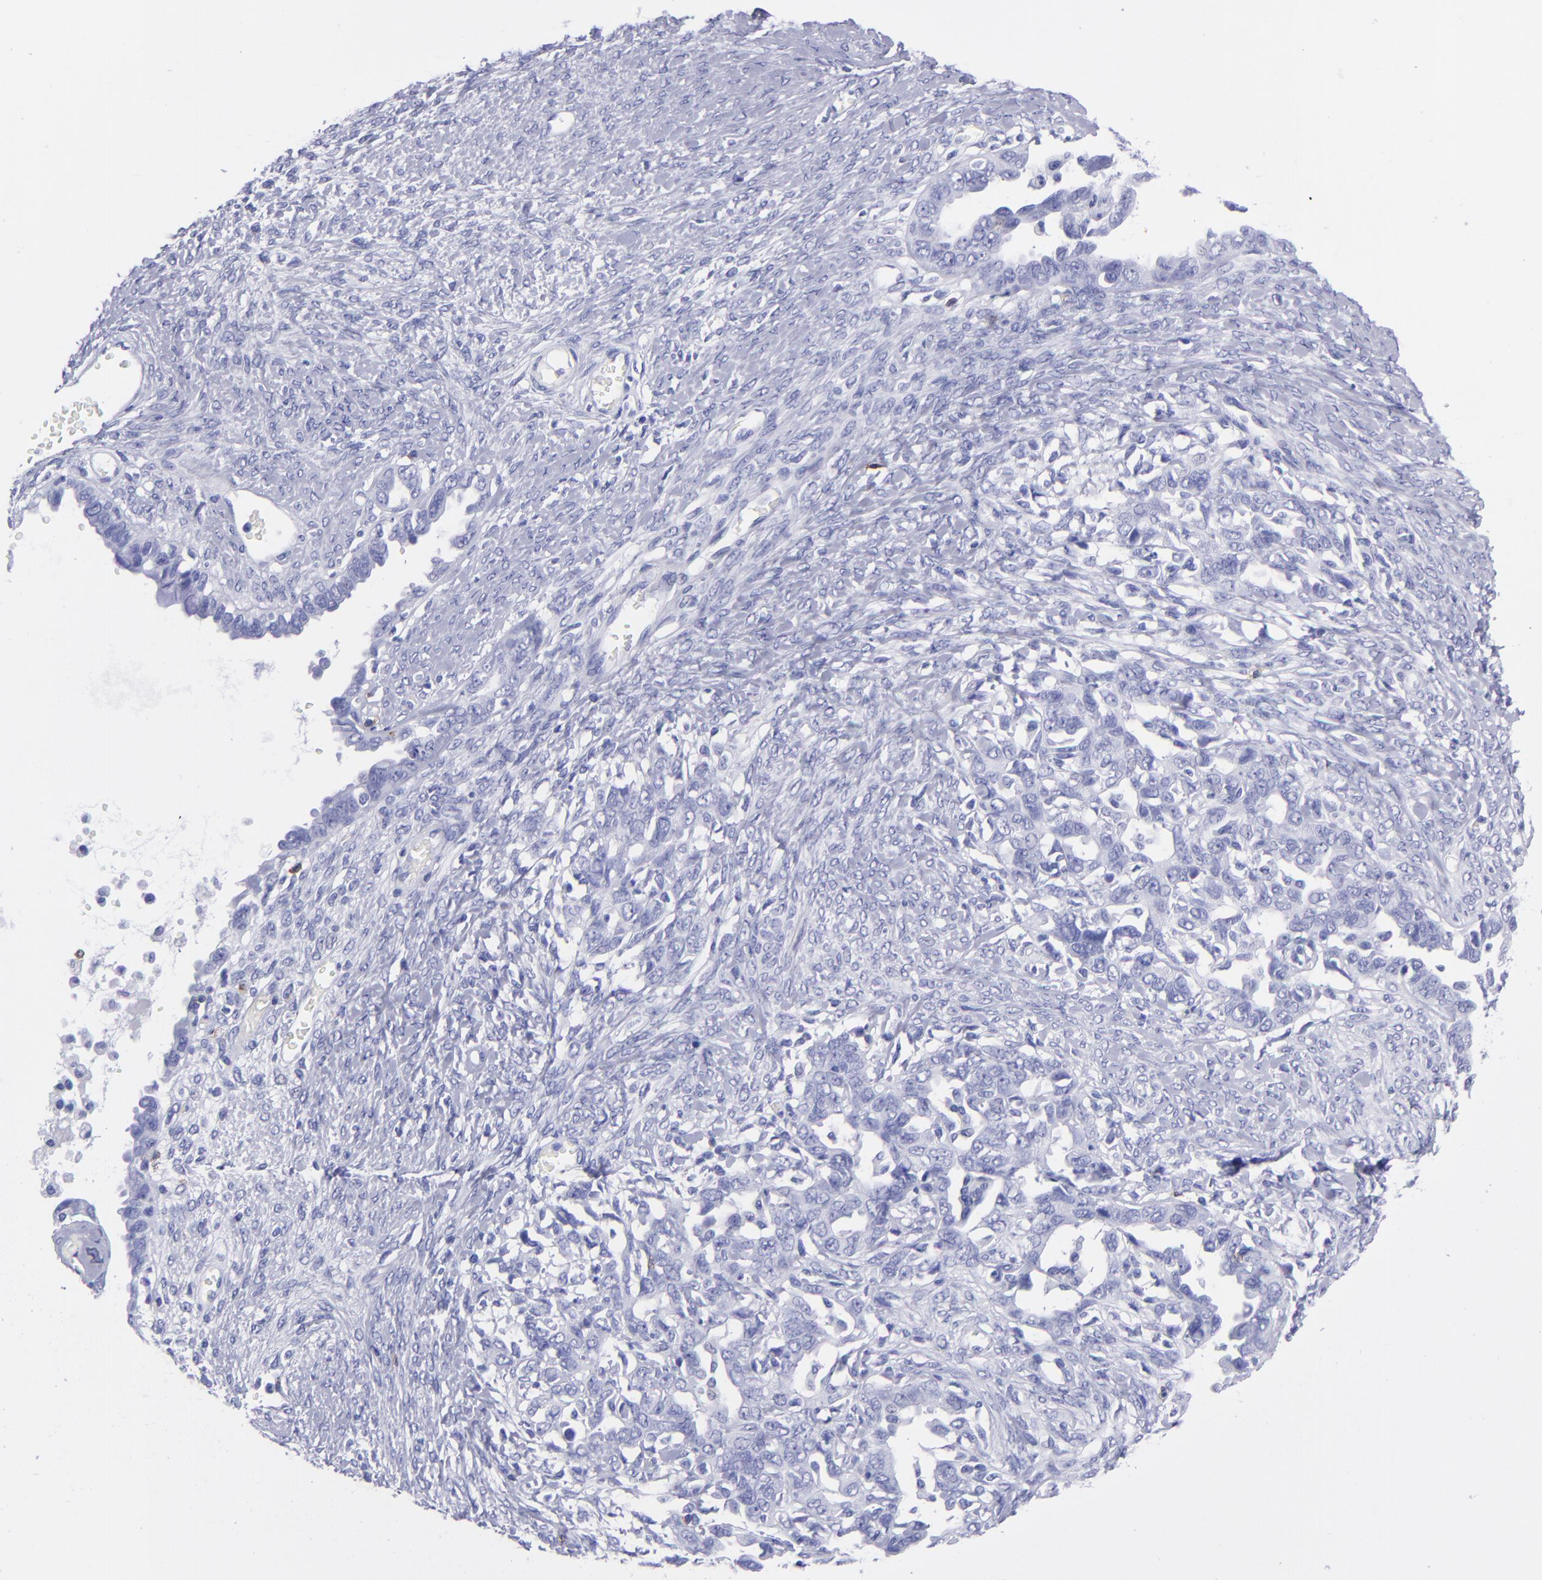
{"staining": {"intensity": "negative", "quantity": "none", "location": "none"}, "tissue": "ovarian cancer", "cell_type": "Tumor cells", "image_type": "cancer", "snomed": [{"axis": "morphology", "description": "Cystadenocarcinoma, serous, NOS"}, {"axis": "topography", "description": "Ovary"}], "caption": "Tumor cells are negative for protein expression in human ovarian cancer (serous cystadenocarcinoma).", "gene": "CD6", "patient": {"sex": "female", "age": 69}}